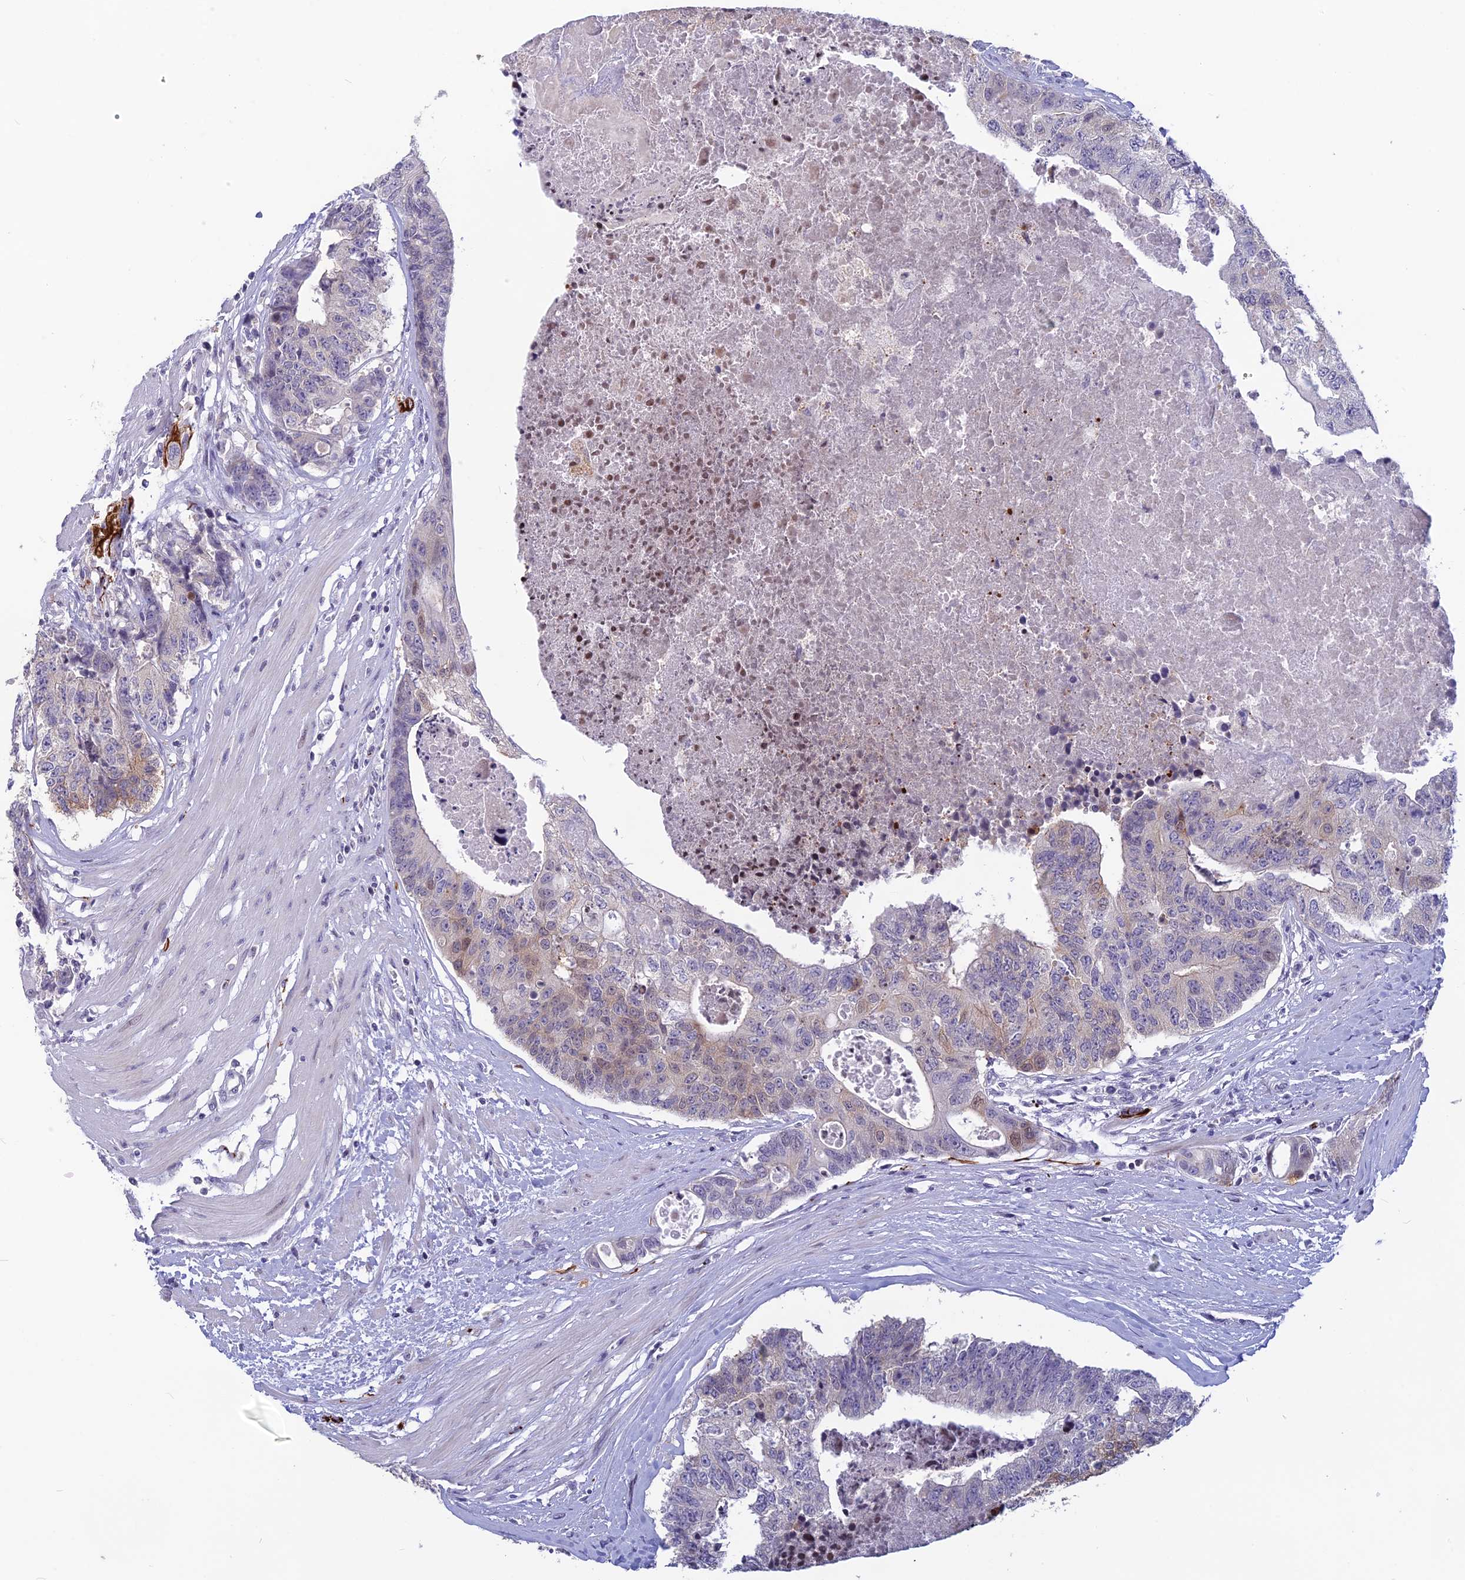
{"staining": {"intensity": "weak", "quantity": "<25%", "location": "cytoplasmic/membranous"}, "tissue": "colorectal cancer", "cell_type": "Tumor cells", "image_type": "cancer", "snomed": [{"axis": "morphology", "description": "Adenocarcinoma, NOS"}, {"axis": "topography", "description": "Colon"}], "caption": "Colorectal cancer was stained to show a protein in brown. There is no significant expression in tumor cells. (Stains: DAB immunohistochemistry (IHC) with hematoxylin counter stain, Microscopy: brightfield microscopy at high magnification).", "gene": "TMEM134", "patient": {"sex": "female", "age": 67}}